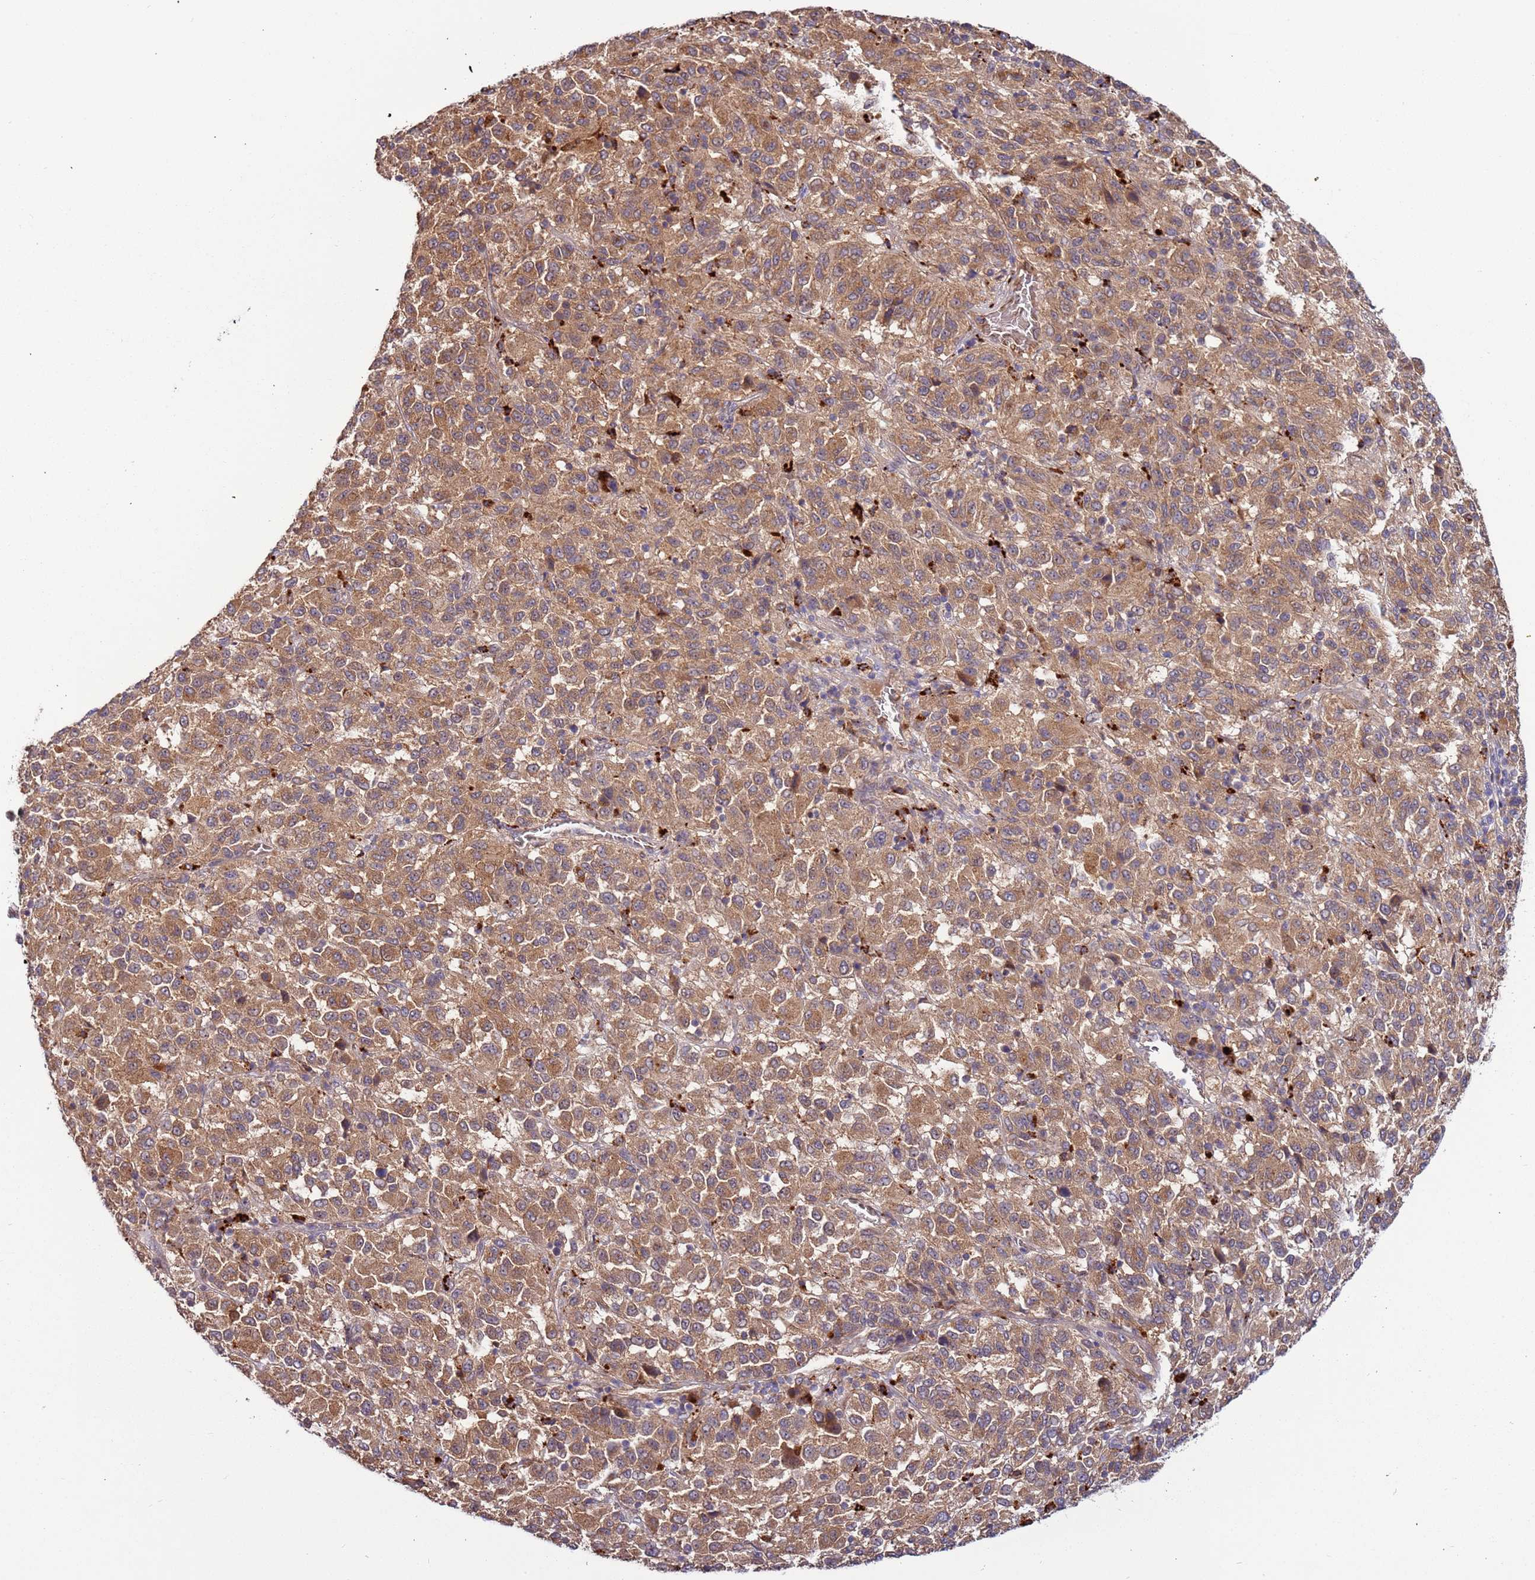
{"staining": {"intensity": "moderate", "quantity": ">75%", "location": "cytoplasmic/membranous"}, "tissue": "melanoma", "cell_type": "Tumor cells", "image_type": "cancer", "snomed": [{"axis": "morphology", "description": "Malignant melanoma, Metastatic site"}, {"axis": "topography", "description": "Lung"}], "caption": "This histopathology image exhibits IHC staining of malignant melanoma (metastatic site), with medium moderate cytoplasmic/membranous positivity in approximately >75% of tumor cells.", "gene": "VPS36", "patient": {"sex": "male", "age": 64}}